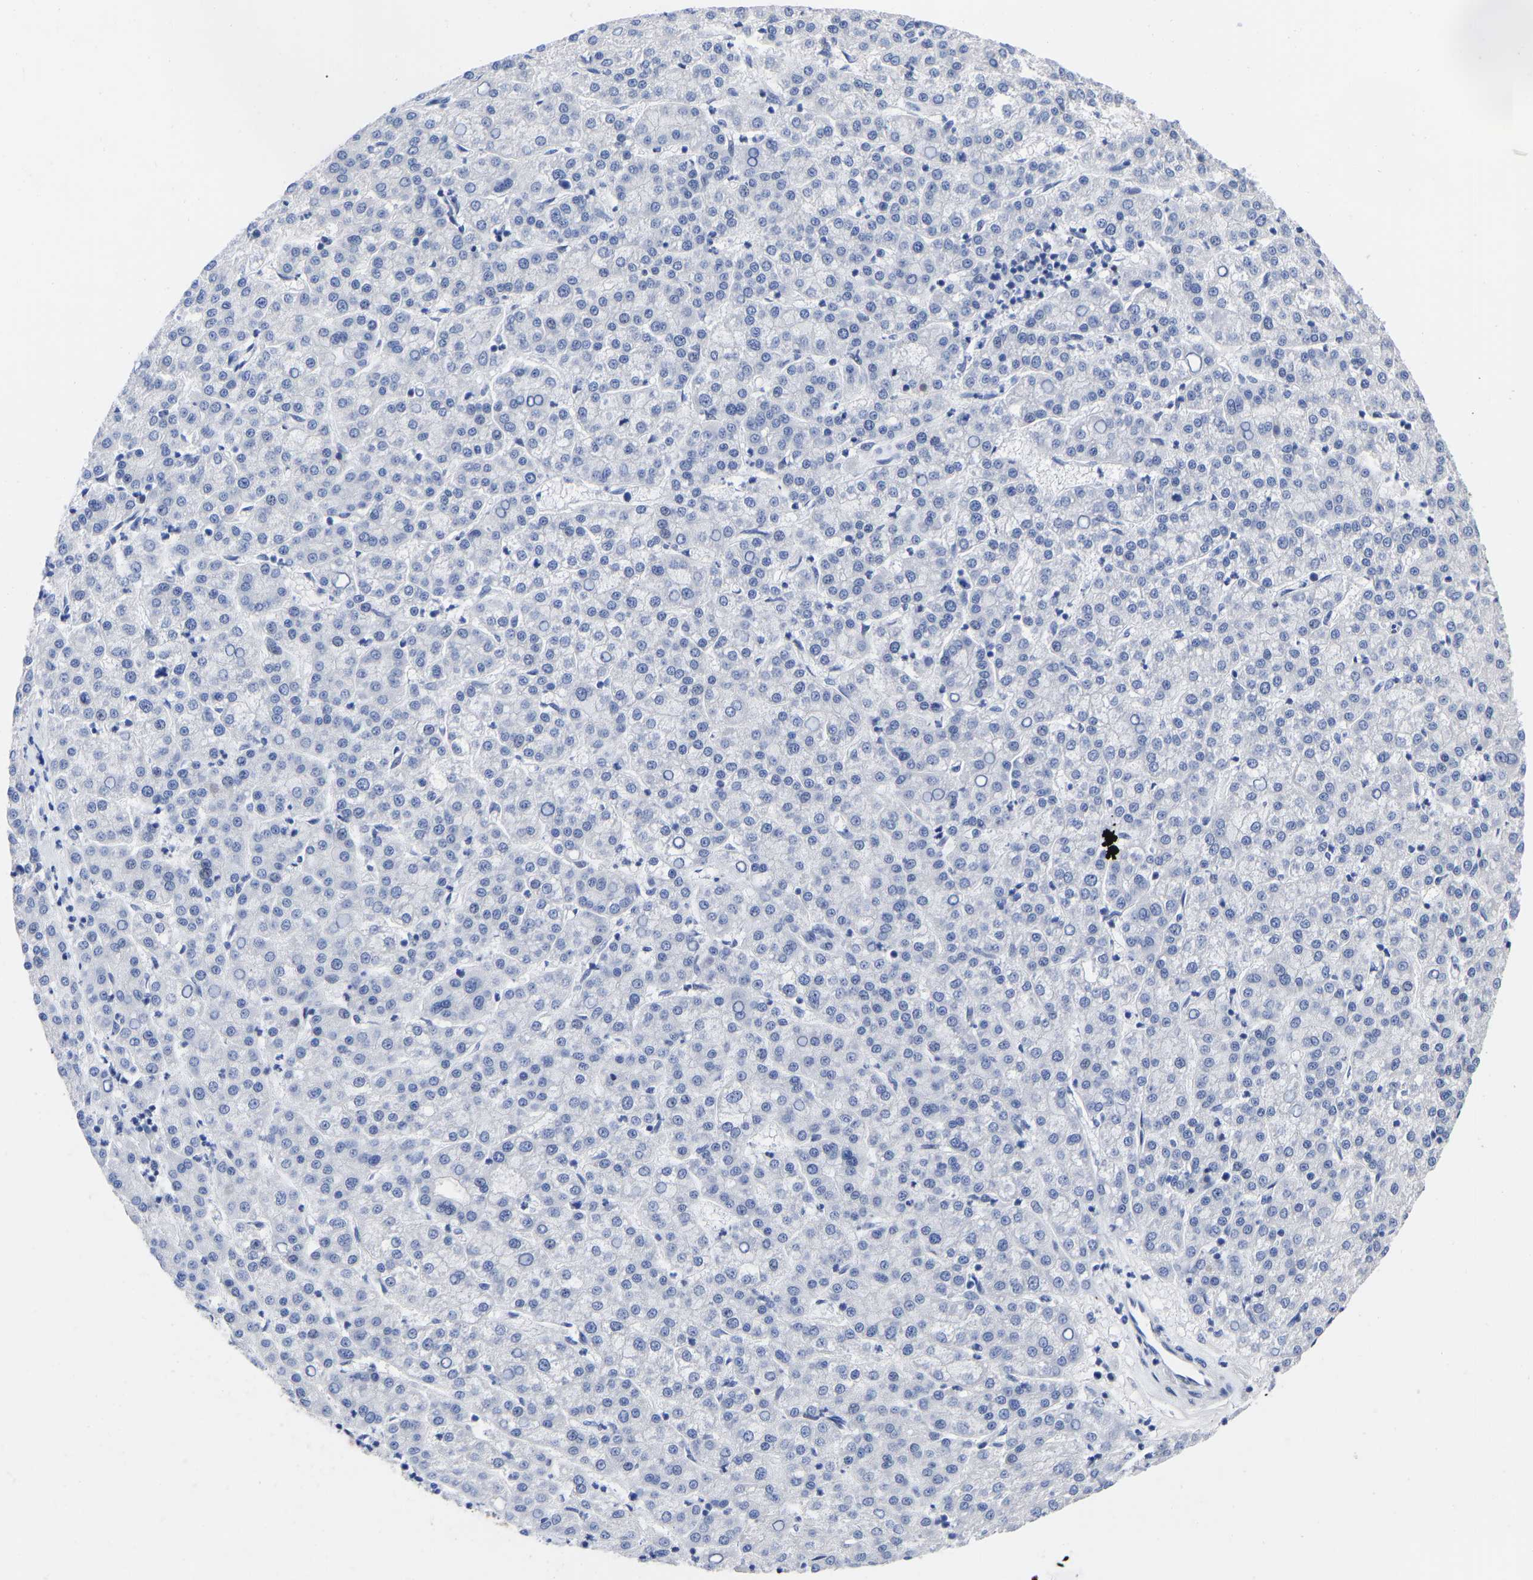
{"staining": {"intensity": "negative", "quantity": "none", "location": "none"}, "tissue": "liver cancer", "cell_type": "Tumor cells", "image_type": "cancer", "snomed": [{"axis": "morphology", "description": "Carcinoma, Hepatocellular, NOS"}, {"axis": "topography", "description": "Liver"}], "caption": "An image of human liver cancer (hepatocellular carcinoma) is negative for staining in tumor cells.", "gene": "GPA33", "patient": {"sex": "female", "age": 58}}